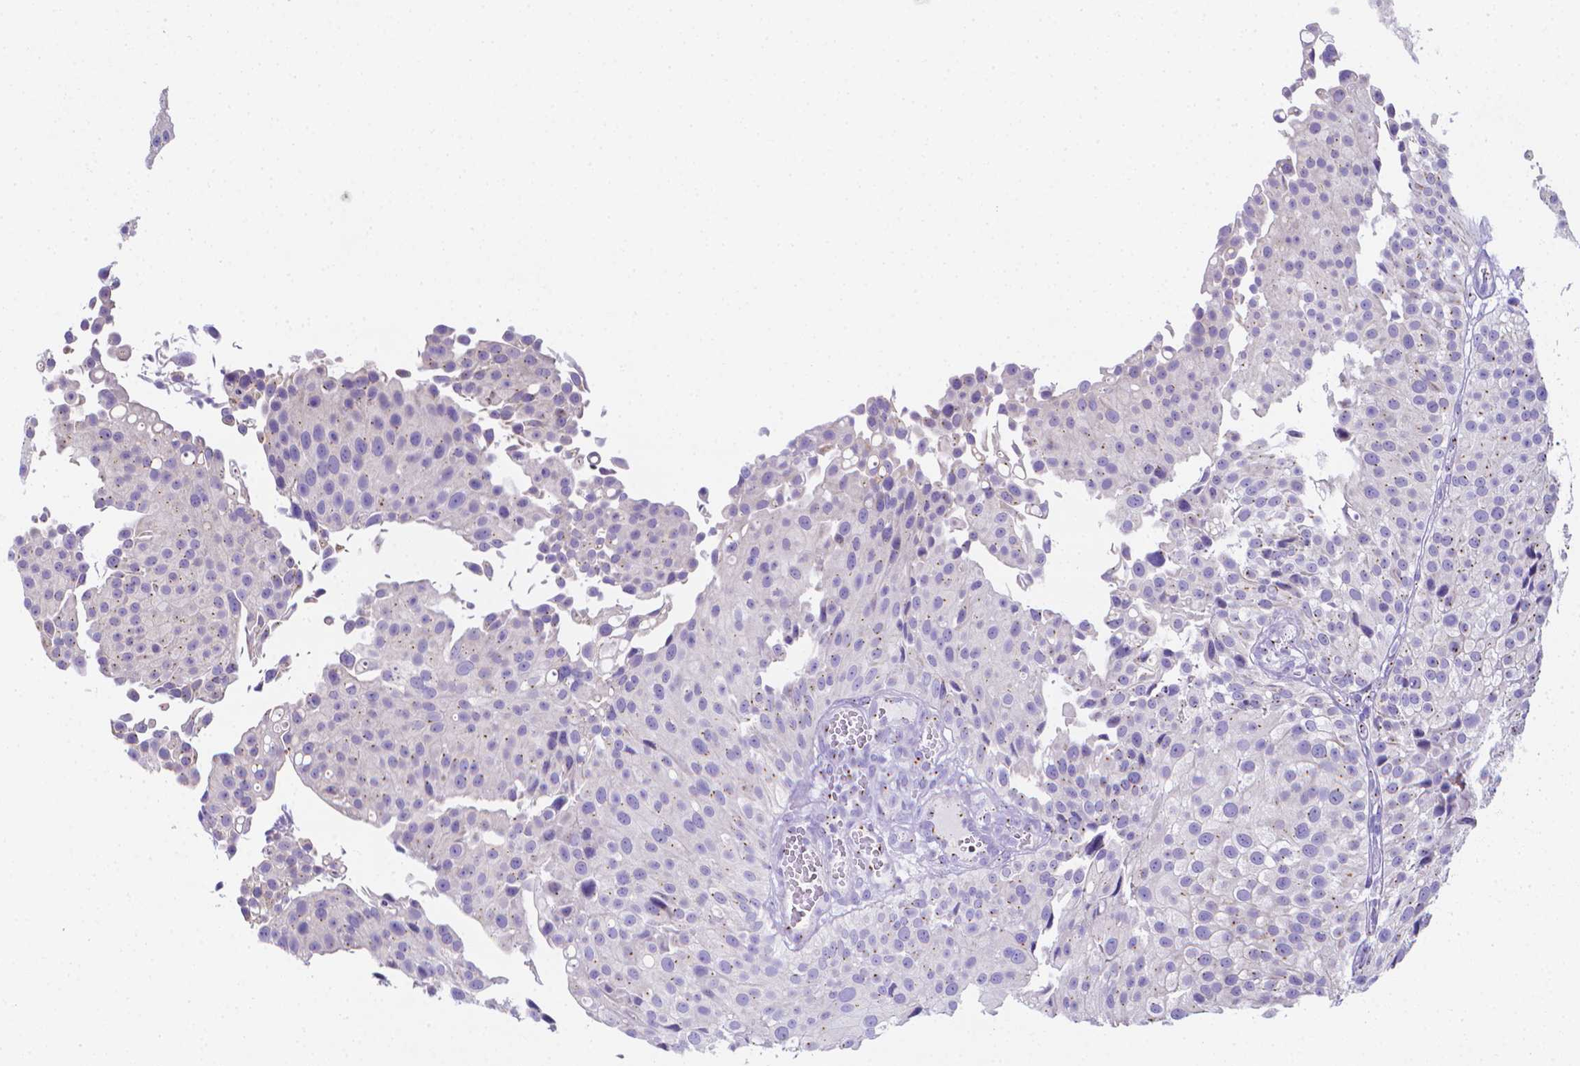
{"staining": {"intensity": "negative", "quantity": "none", "location": "none"}, "tissue": "urothelial cancer", "cell_type": "Tumor cells", "image_type": "cancer", "snomed": [{"axis": "morphology", "description": "Urothelial carcinoma, Low grade"}, {"axis": "topography", "description": "Urinary bladder"}], "caption": "A micrograph of urothelial cancer stained for a protein displays no brown staining in tumor cells.", "gene": "LRRC73", "patient": {"sex": "male", "age": 80}}